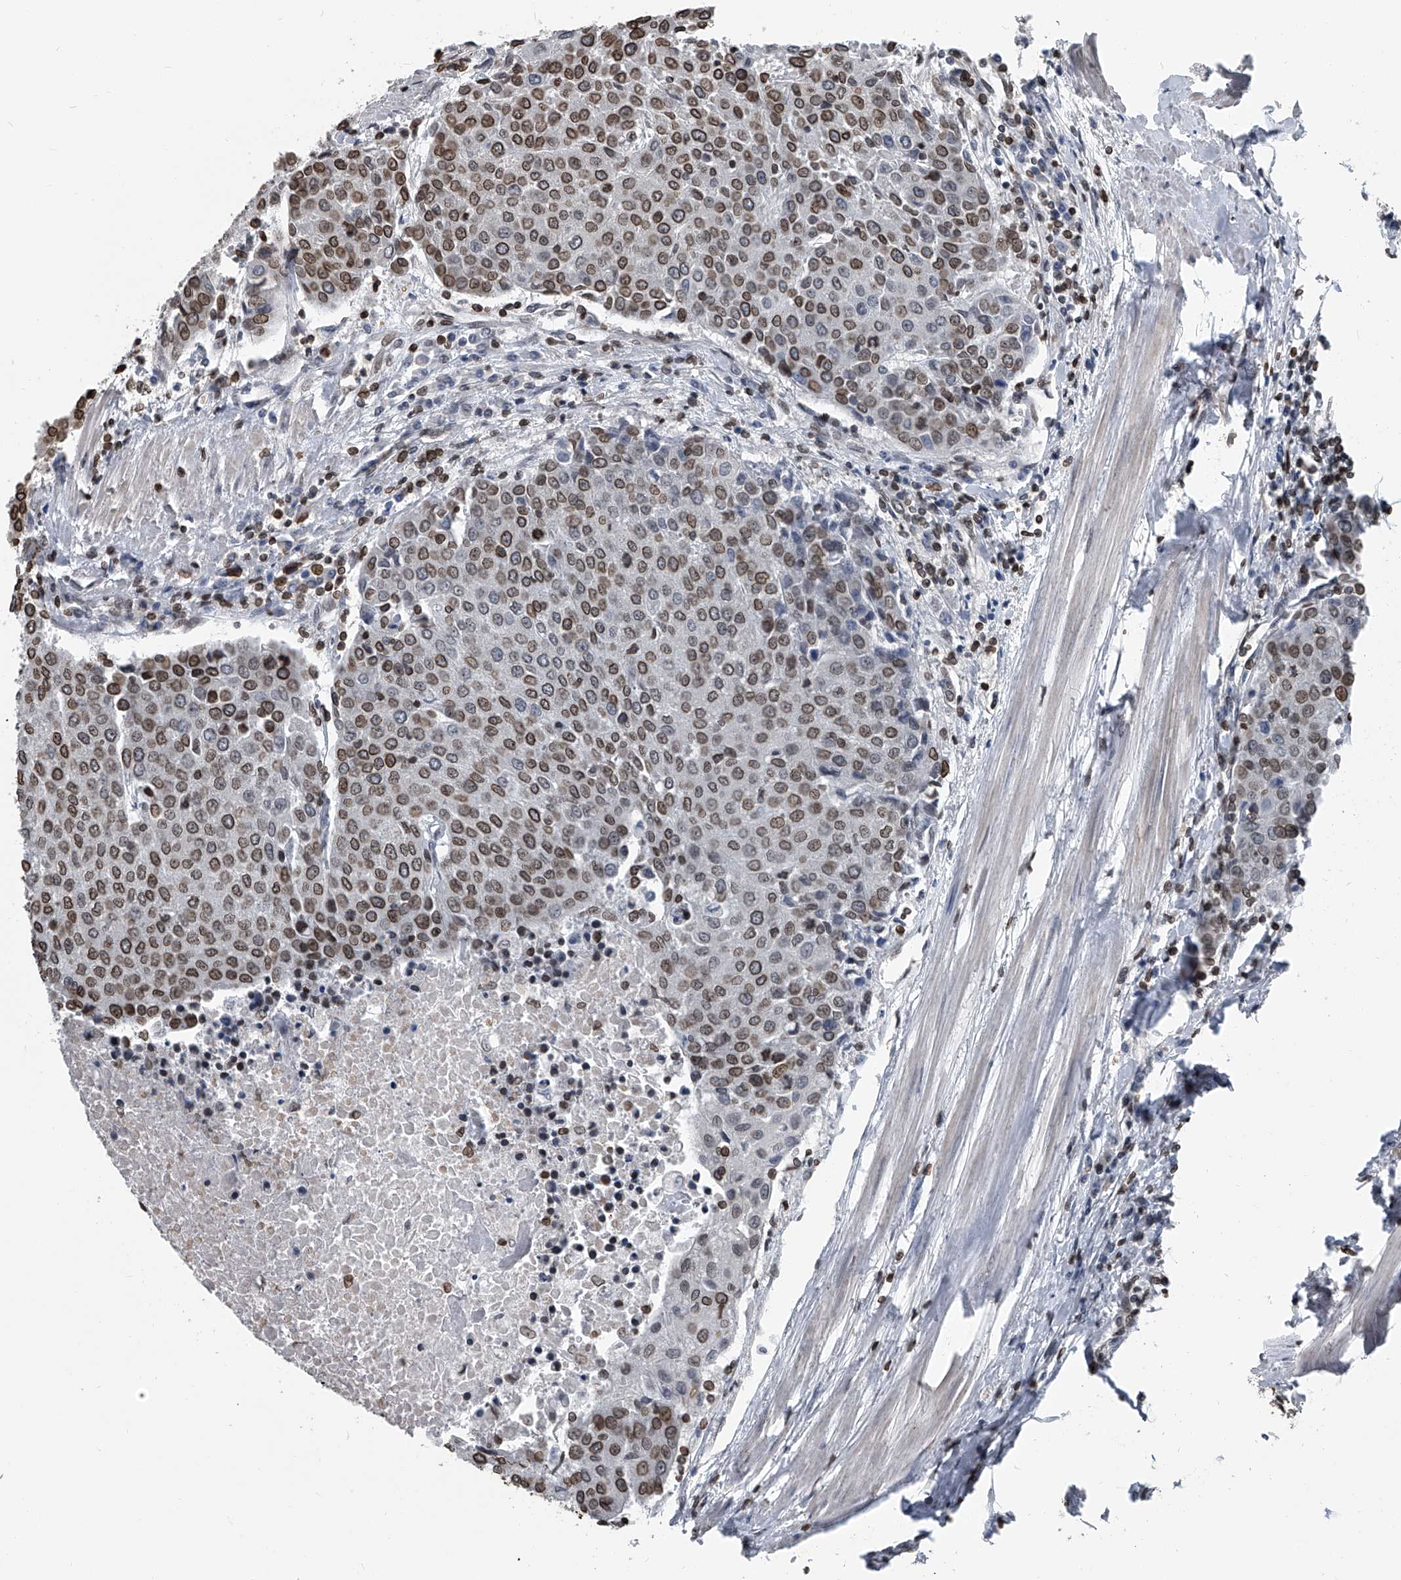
{"staining": {"intensity": "moderate", "quantity": ">75%", "location": "cytoplasmic/membranous,nuclear"}, "tissue": "urothelial cancer", "cell_type": "Tumor cells", "image_type": "cancer", "snomed": [{"axis": "morphology", "description": "Urothelial carcinoma, High grade"}, {"axis": "topography", "description": "Urinary bladder"}], "caption": "High-power microscopy captured an immunohistochemistry (IHC) micrograph of urothelial cancer, revealing moderate cytoplasmic/membranous and nuclear staining in about >75% of tumor cells.", "gene": "PHF20", "patient": {"sex": "female", "age": 85}}